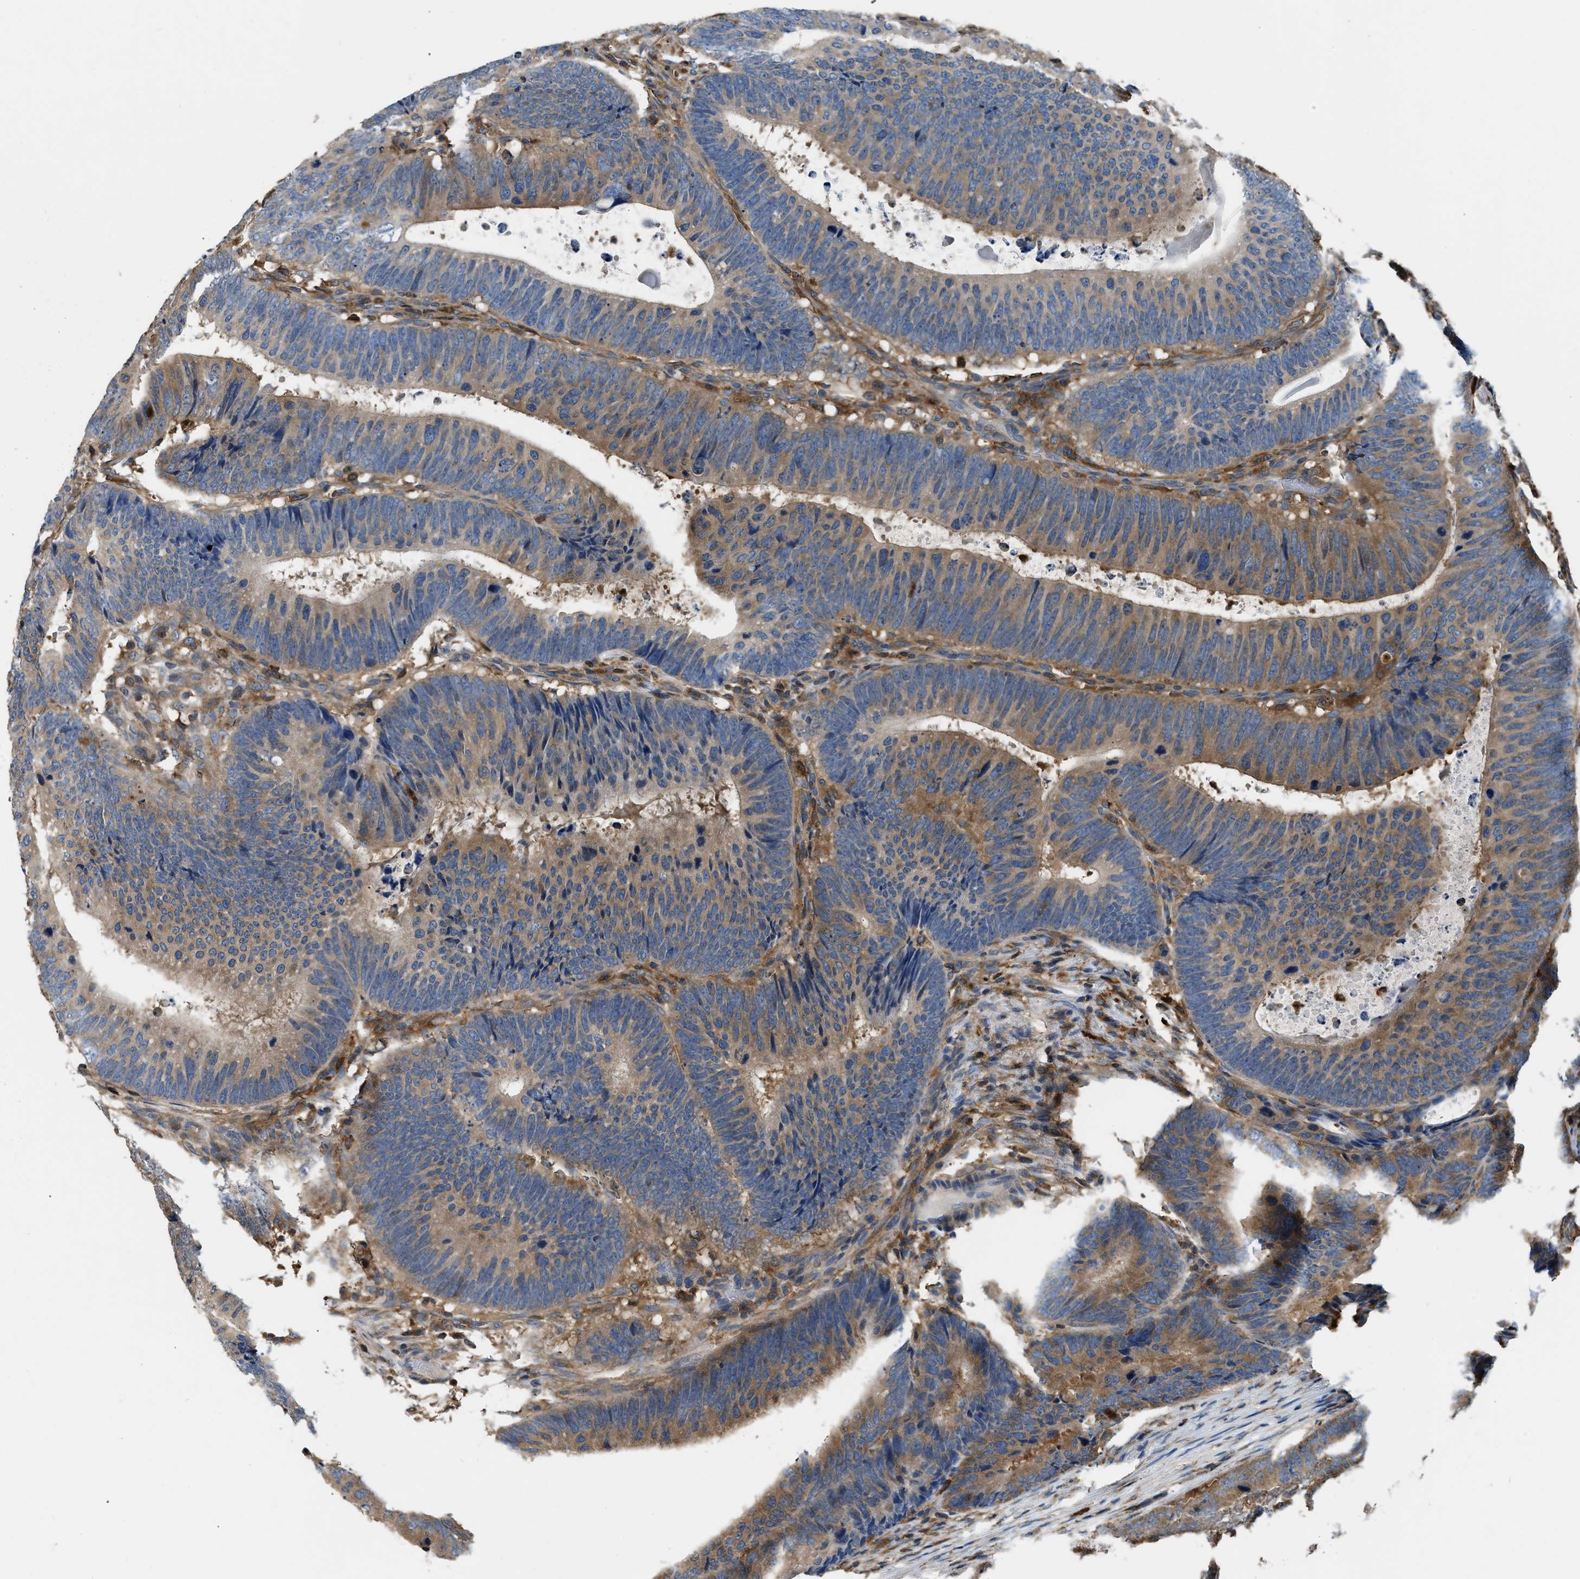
{"staining": {"intensity": "weak", "quantity": ">75%", "location": "cytoplasmic/membranous"}, "tissue": "colorectal cancer", "cell_type": "Tumor cells", "image_type": "cancer", "snomed": [{"axis": "morphology", "description": "Adenocarcinoma, NOS"}, {"axis": "topography", "description": "Colon"}], "caption": "This photomicrograph demonstrates immunohistochemistry (IHC) staining of colorectal adenocarcinoma, with low weak cytoplasmic/membranous positivity in about >75% of tumor cells.", "gene": "PKM", "patient": {"sex": "male", "age": 56}}